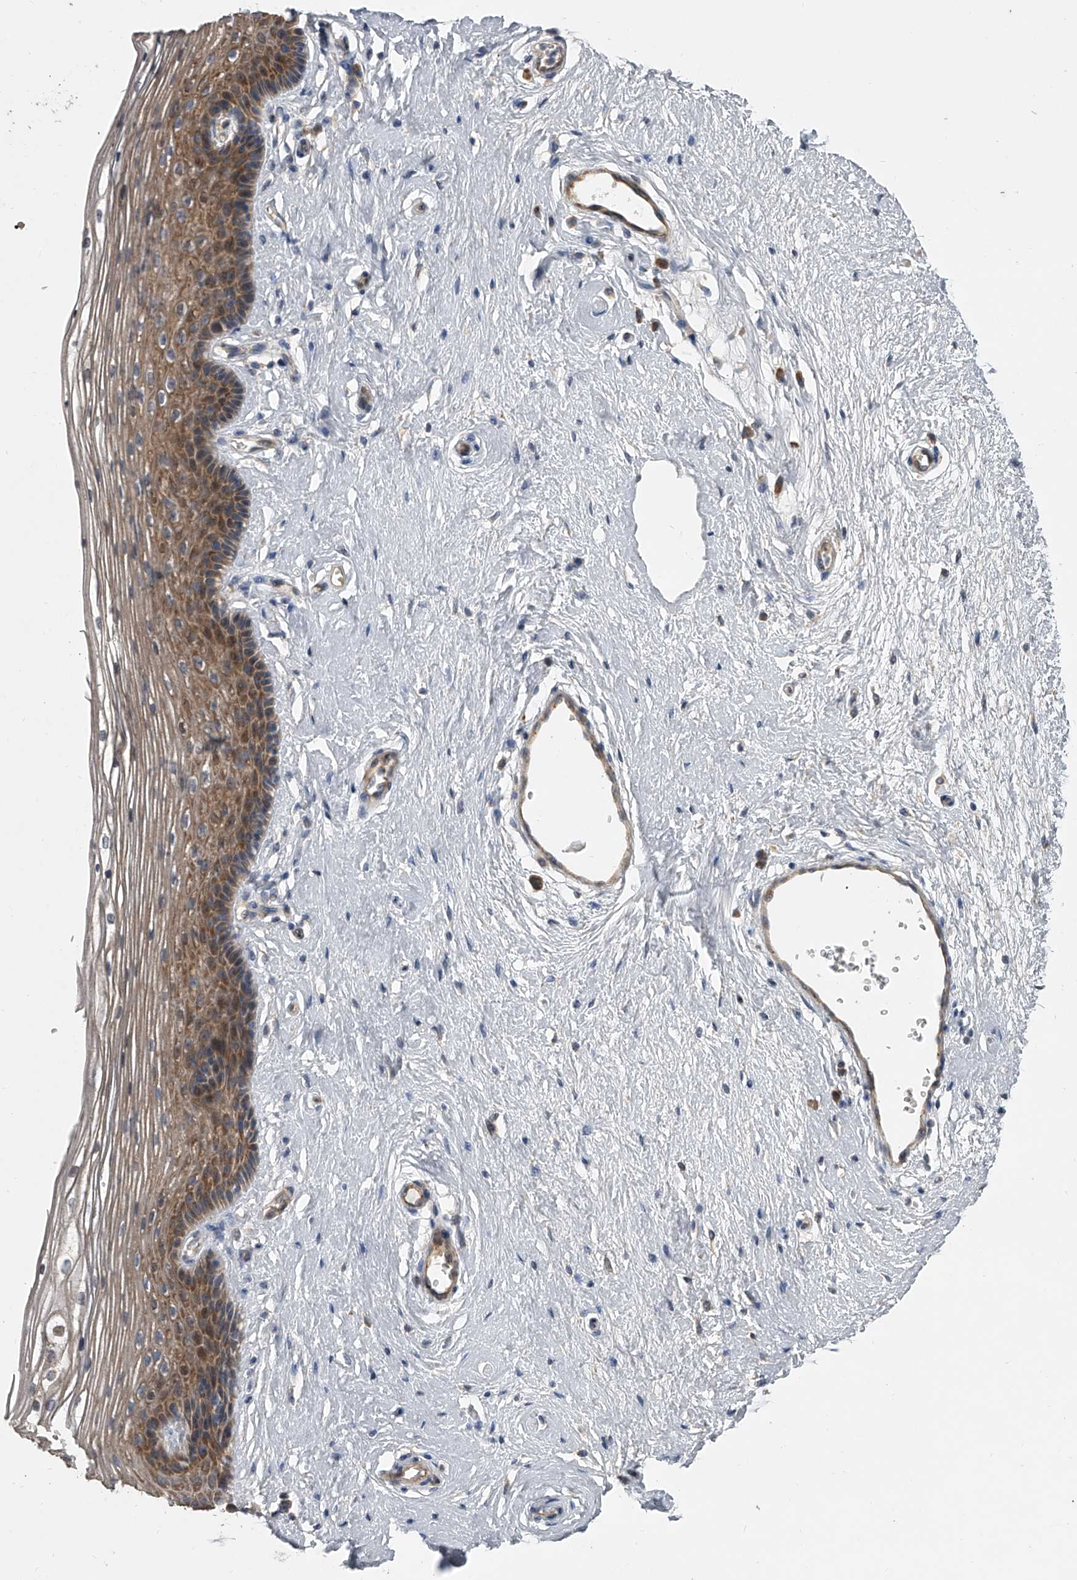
{"staining": {"intensity": "moderate", "quantity": "25%-75%", "location": "cytoplasmic/membranous"}, "tissue": "vagina", "cell_type": "Squamous epithelial cells", "image_type": "normal", "snomed": [{"axis": "morphology", "description": "Normal tissue, NOS"}, {"axis": "topography", "description": "Vagina"}], "caption": "Brown immunohistochemical staining in unremarkable human vagina reveals moderate cytoplasmic/membranous expression in about 25%-75% of squamous epithelial cells.", "gene": "DOCK9", "patient": {"sex": "female", "age": 46}}